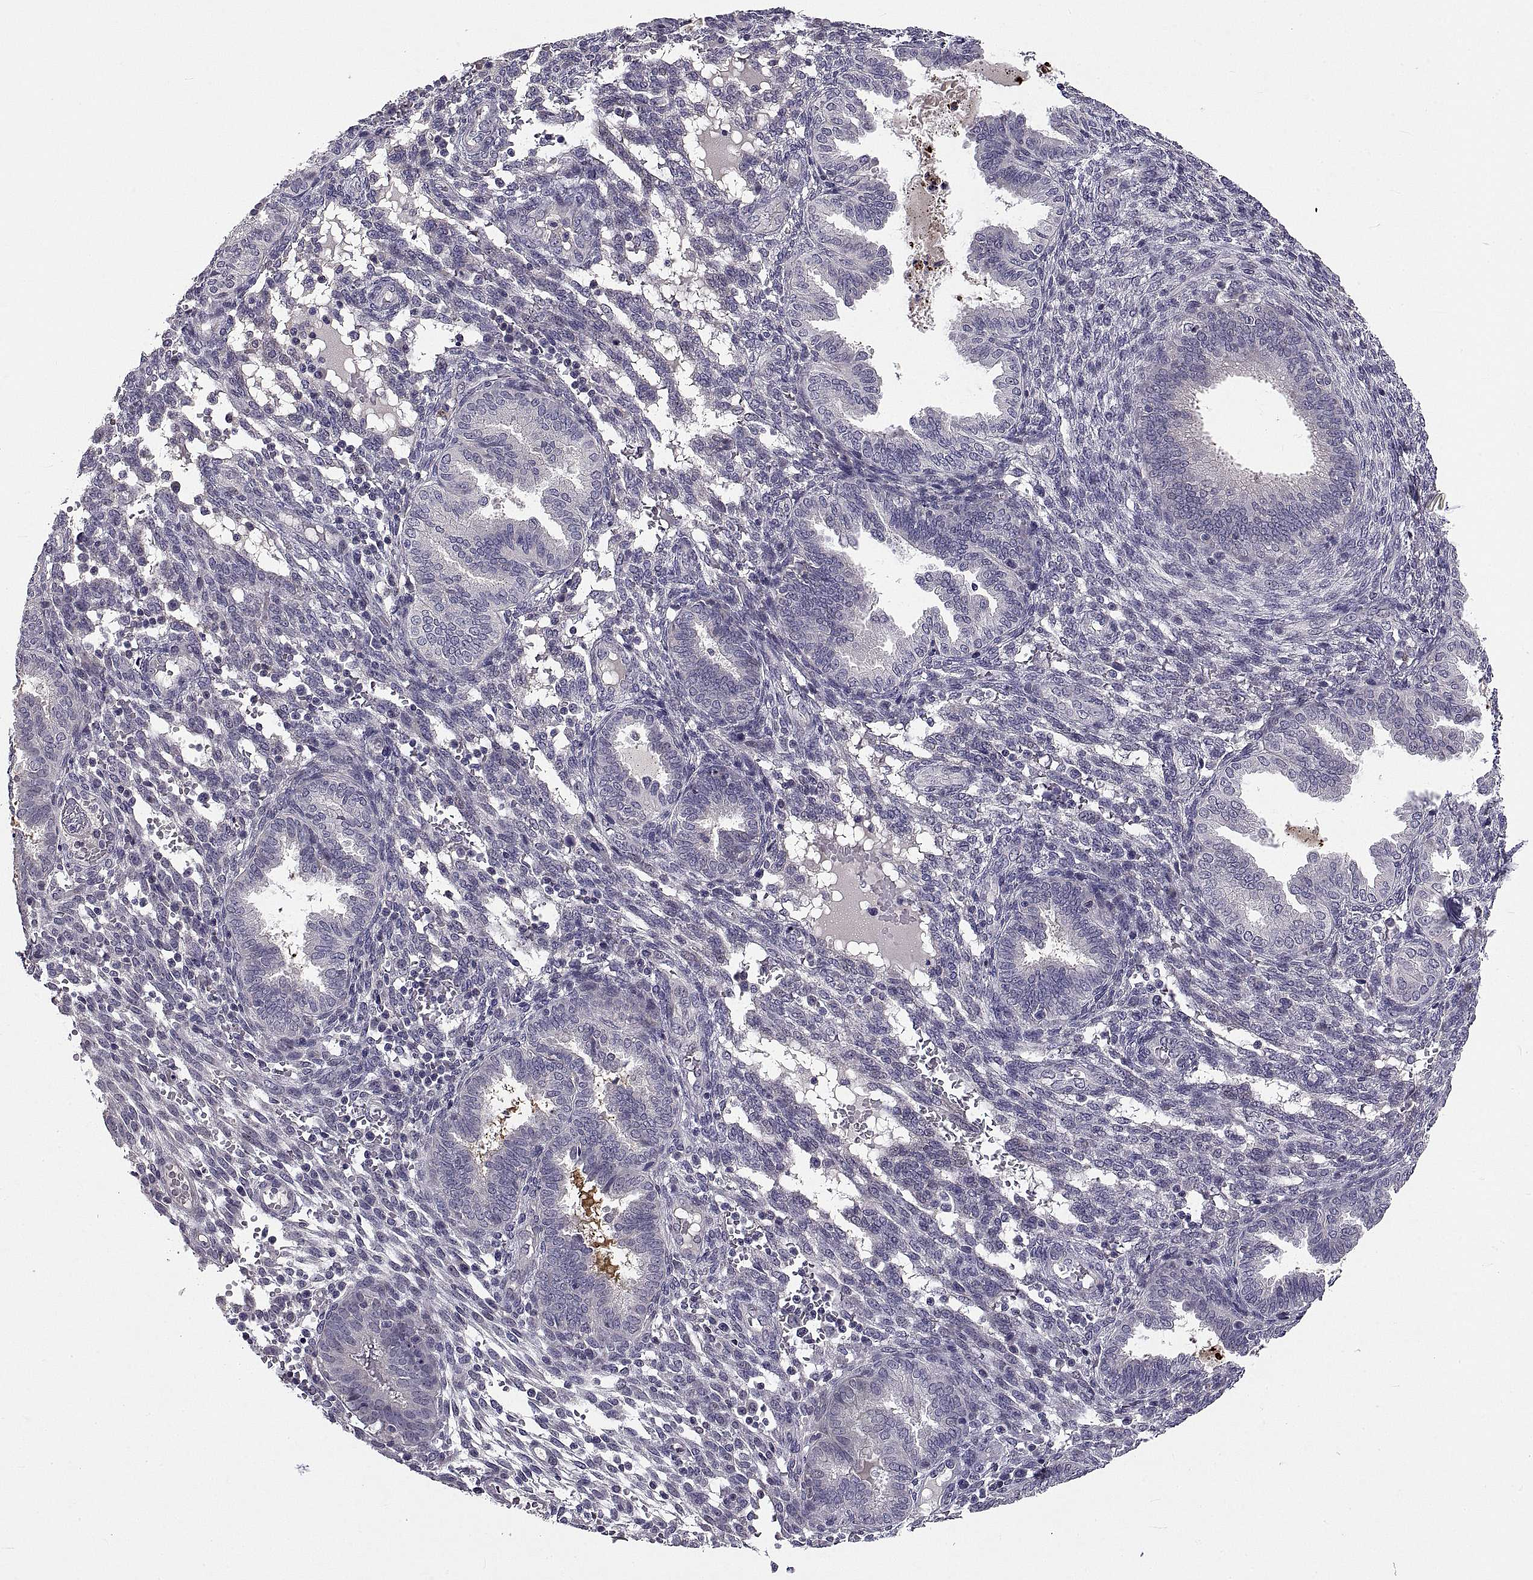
{"staining": {"intensity": "negative", "quantity": "none", "location": "none"}, "tissue": "endometrium", "cell_type": "Cells in endometrial stroma", "image_type": "normal", "snomed": [{"axis": "morphology", "description": "Normal tissue, NOS"}, {"axis": "topography", "description": "Endometrium"}], "caption": "Immunohistochemistry (IHC) of benign endometrium displays no staining in cells in endometrial stroma.", "gene": "NPTX2", "patient": {"sex": "female", "age": 42}}